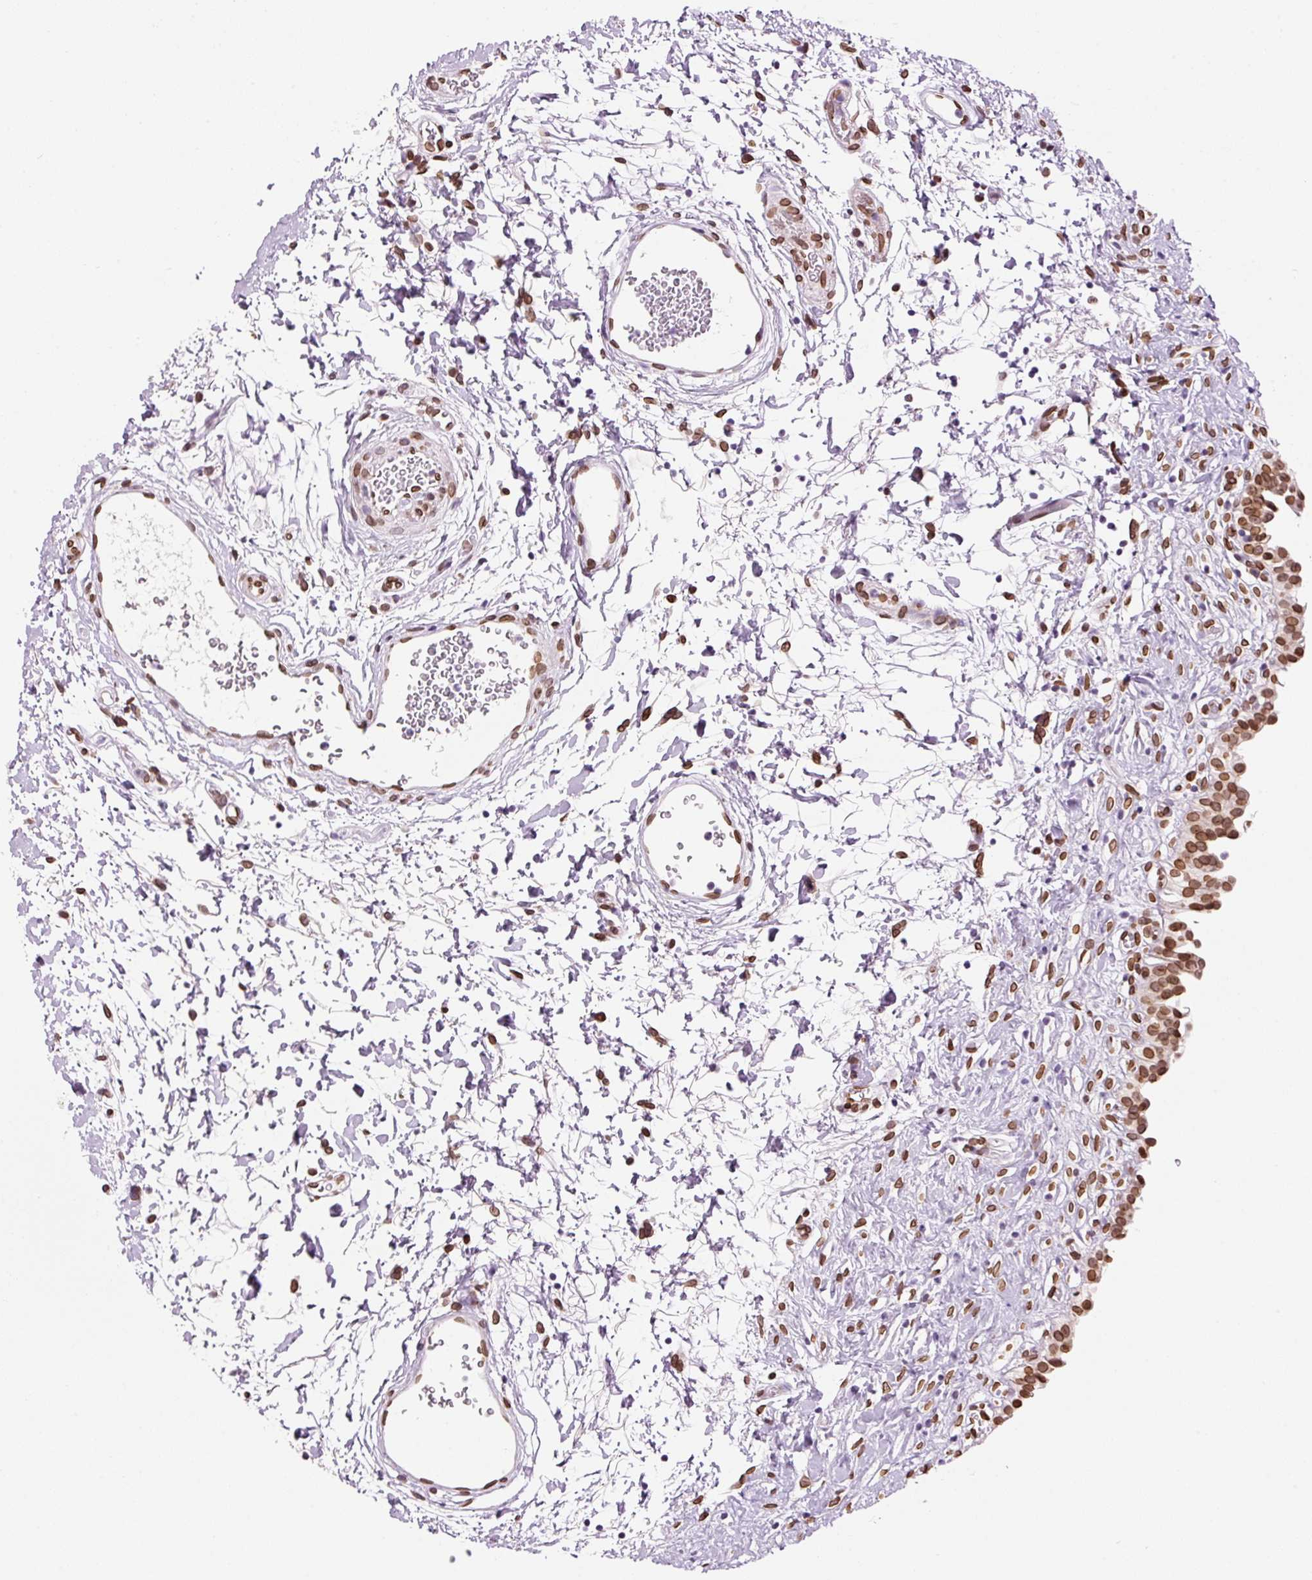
{"staining": {"intensity": "moderate", "quantity": ">75%", "location": "cytoplasmic/membranous,nuclear"}, "tissue": "urinary bladder", "cell_type": "Urothelial cells", "image_type": "normal", "snomed": [{"axis": "morphology", "description": "Normal tissue, NOS"}, {"axis": "topography", "description": "Urinary bladder"}], "caption": "Unremarkable urinary bladder was stained to show a protein in brown. There is medium levels of moderate cytoplasmic/membranous,nuclear positivity in approximately >75% of urothelial cells. The protein of interest is shown in brown color, while the nuclei are stained blue.", "gene": "ZNF224", "patient": {"sex": "male", "age": 51}}